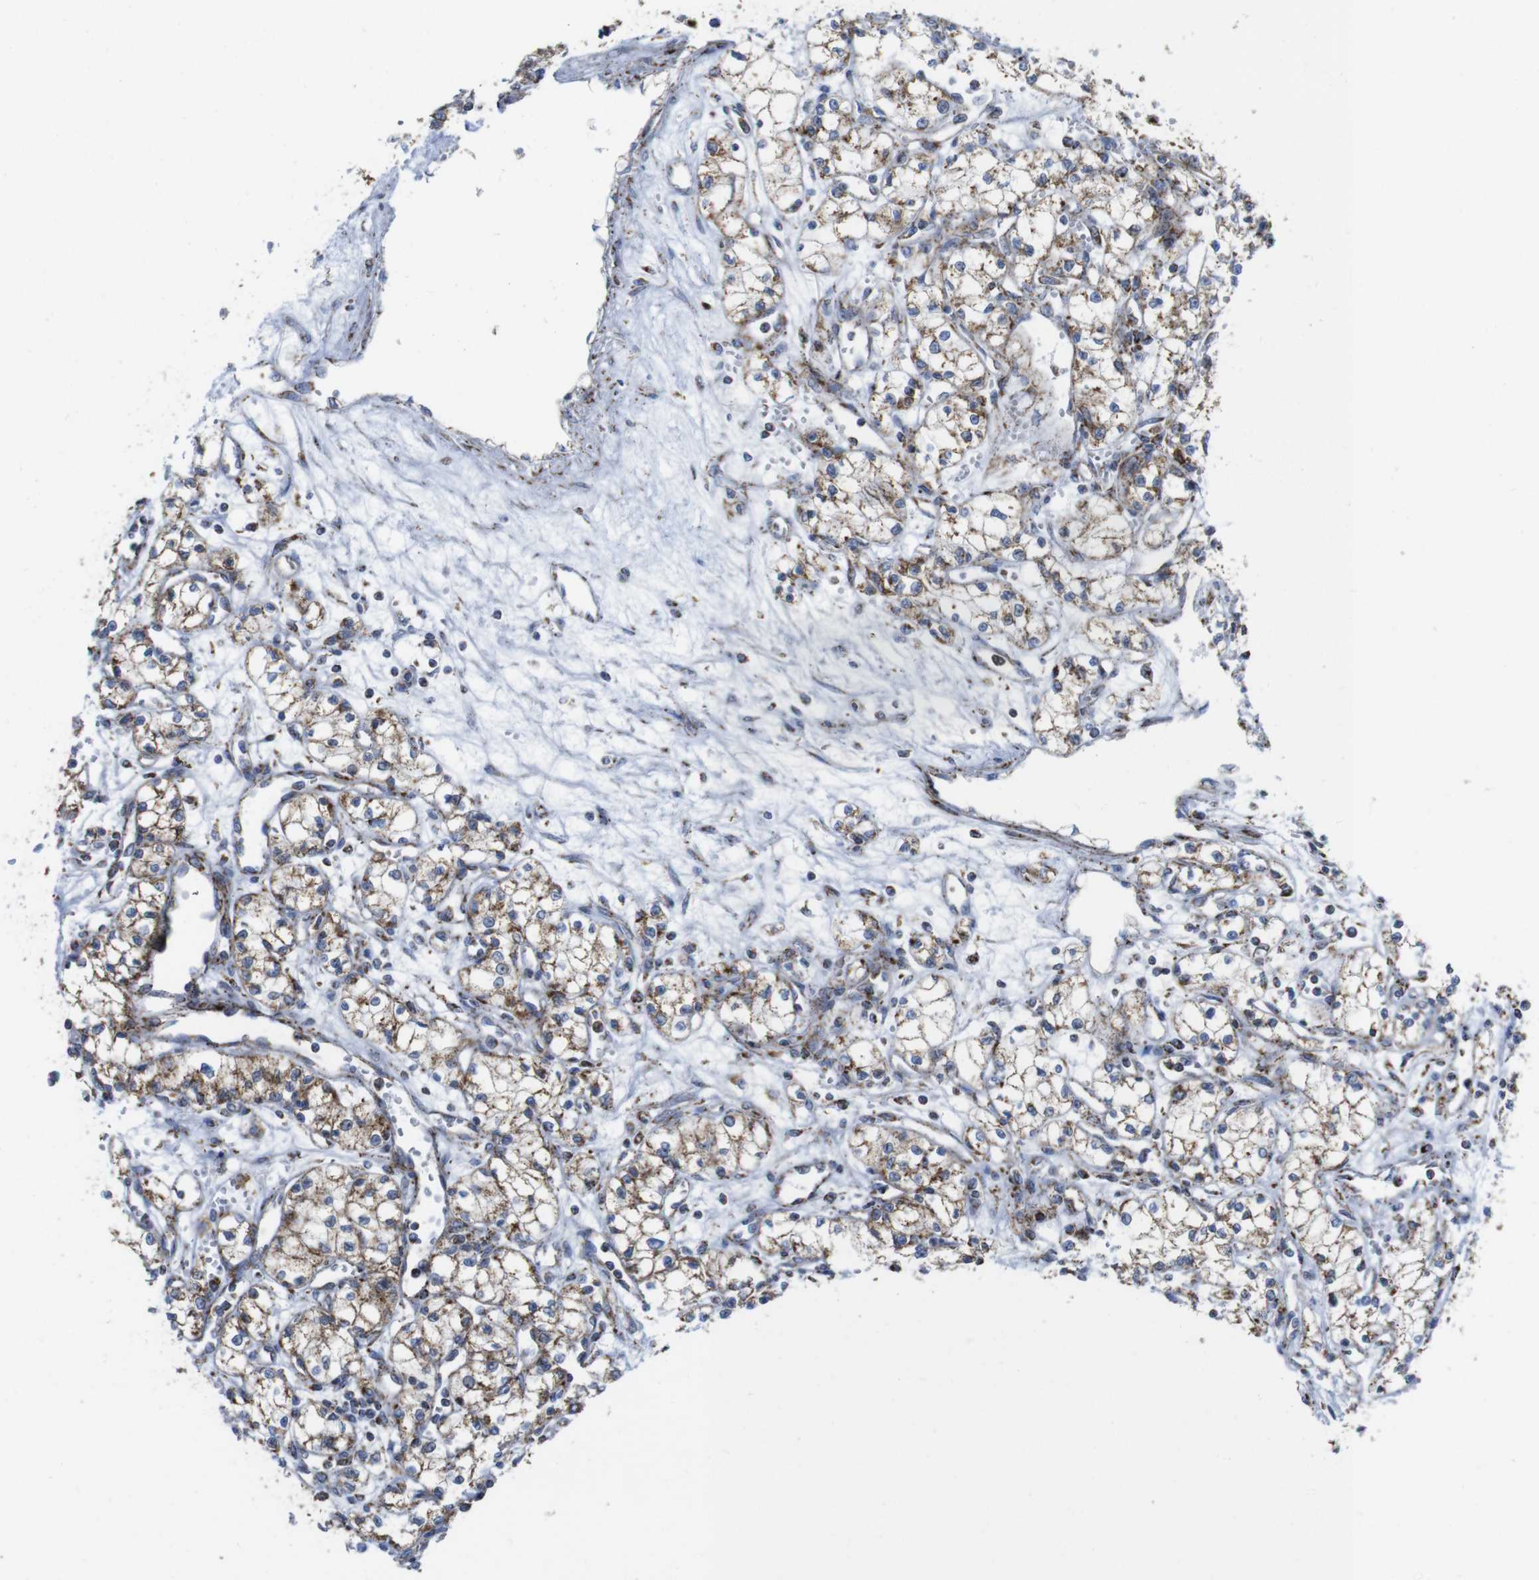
{"staining": {"intensity": "moderate", "quantity": "<25%", "location": "cytoplasmic/membranous"}, "tissue": "renal cancer", "cell_type": "Tumor cells", "image_type": "cancer", "snomed": [{"axis": "morphology", "description": "Normal tissue, NOS"}, {"axis": "morphology", "description": "Adenocarcinoma, NOS"}, {"axis": "topography", "description": "Kidney"}], "caption": "High-power microscopy captured an immunohistochemistry micrograph of renal adenocarcinoma, revealing moderate cytoplasmic/membranous positivity in approximately <25% of tumor cells. The staining is performed using DAB brown chromogen to label protein expression. The nuclei are counter-stained blue using hematoxylin.", "gene": "TMEM192", "patient": {"sex": "male", "age": 59}}